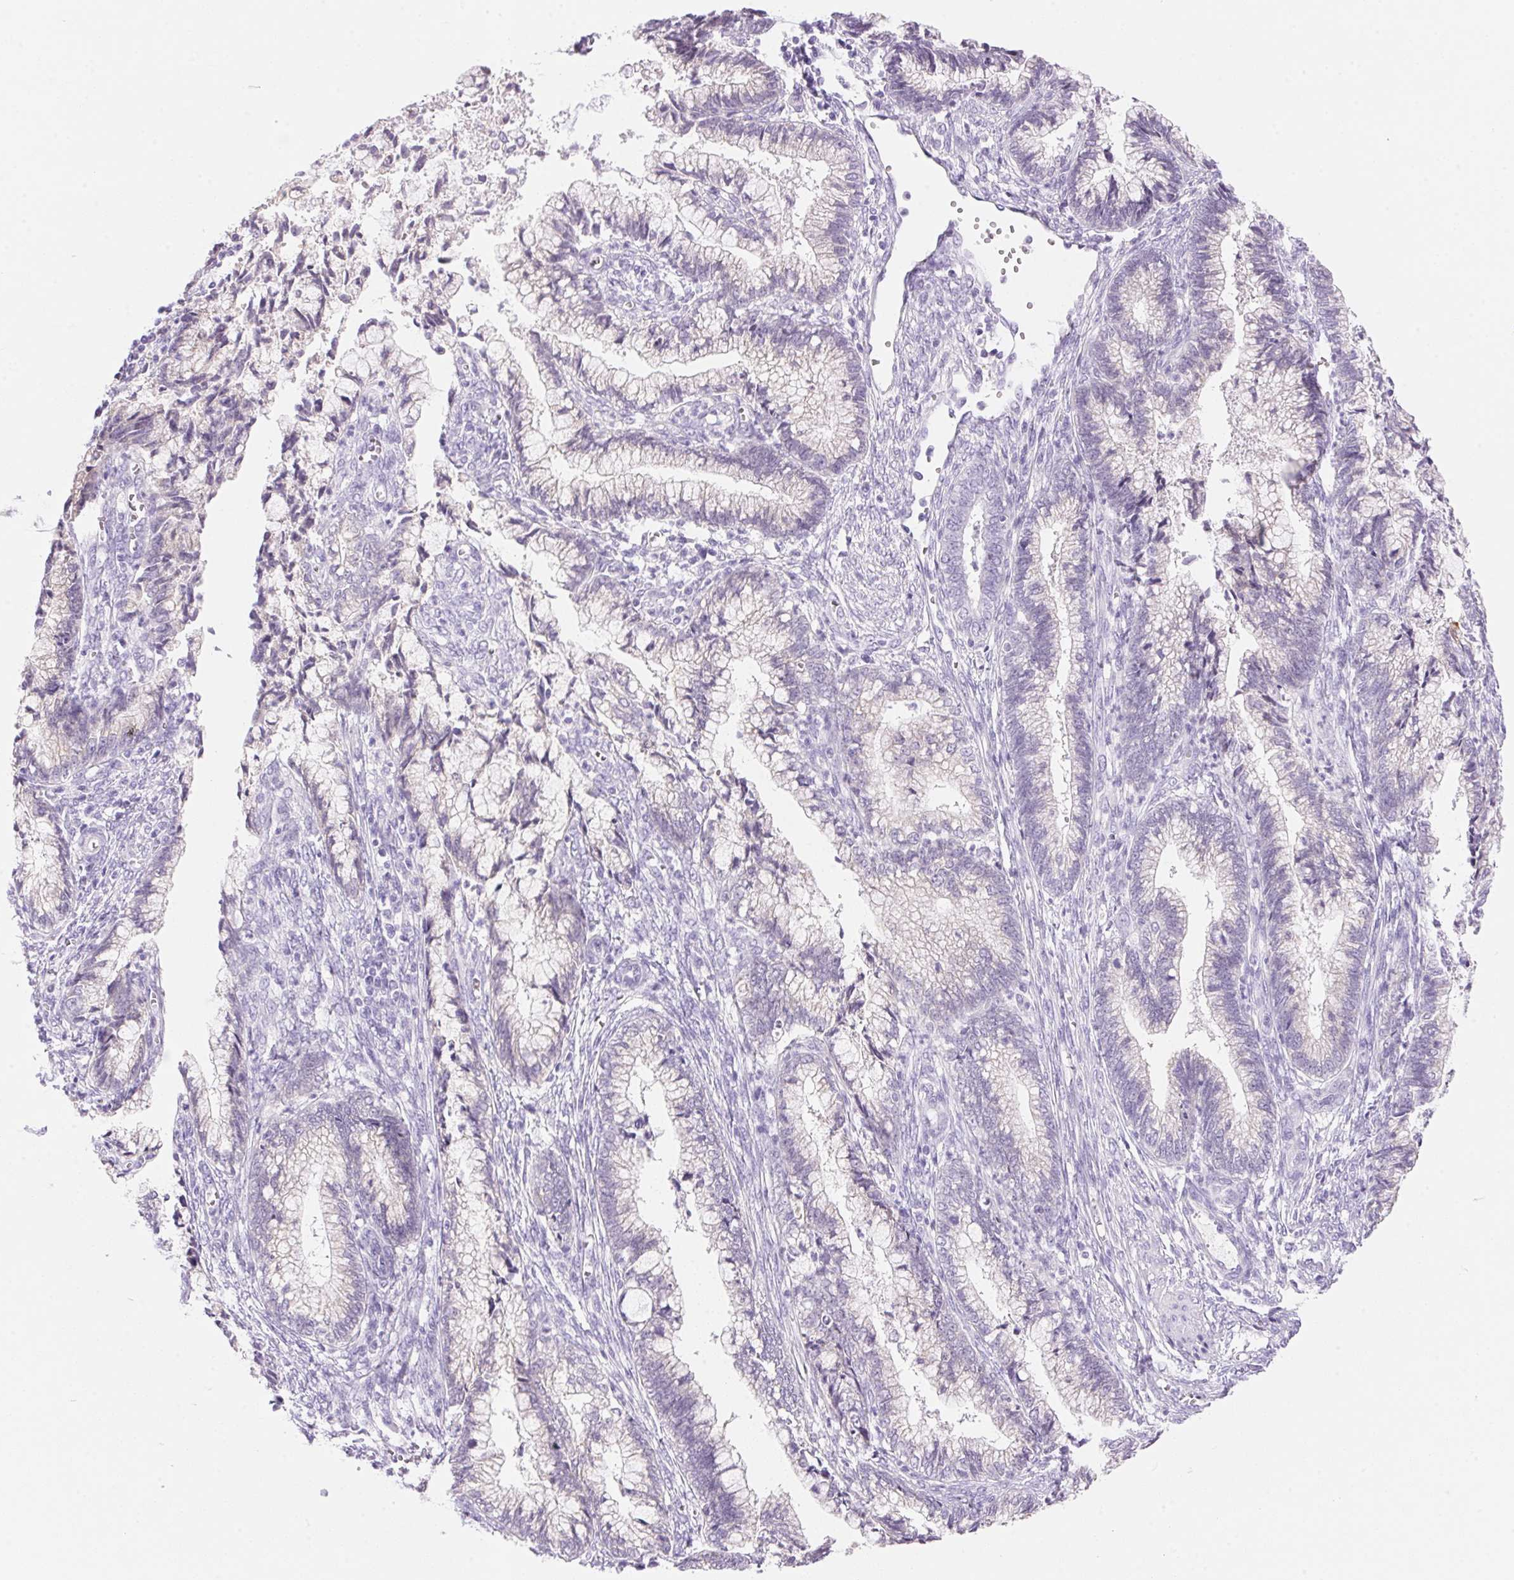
{"staining": {"intensity": "negative", "quantity": "none", "location": "none"}, "tissue": "cervical cancer", "cell_type": "Tumor cells", "image_type": "cancer", "snomed": [{"axis": "morphology", "description": "Adenocarcinoma, NOS"}, {"axis": "topography", "description": "Cervix"}], "caption": "Tumor cells are negative for protein expression in human cervical adenocarcinoma.", "gene": "DHCR24", "patient": {"sex": "female", "age": 44}}